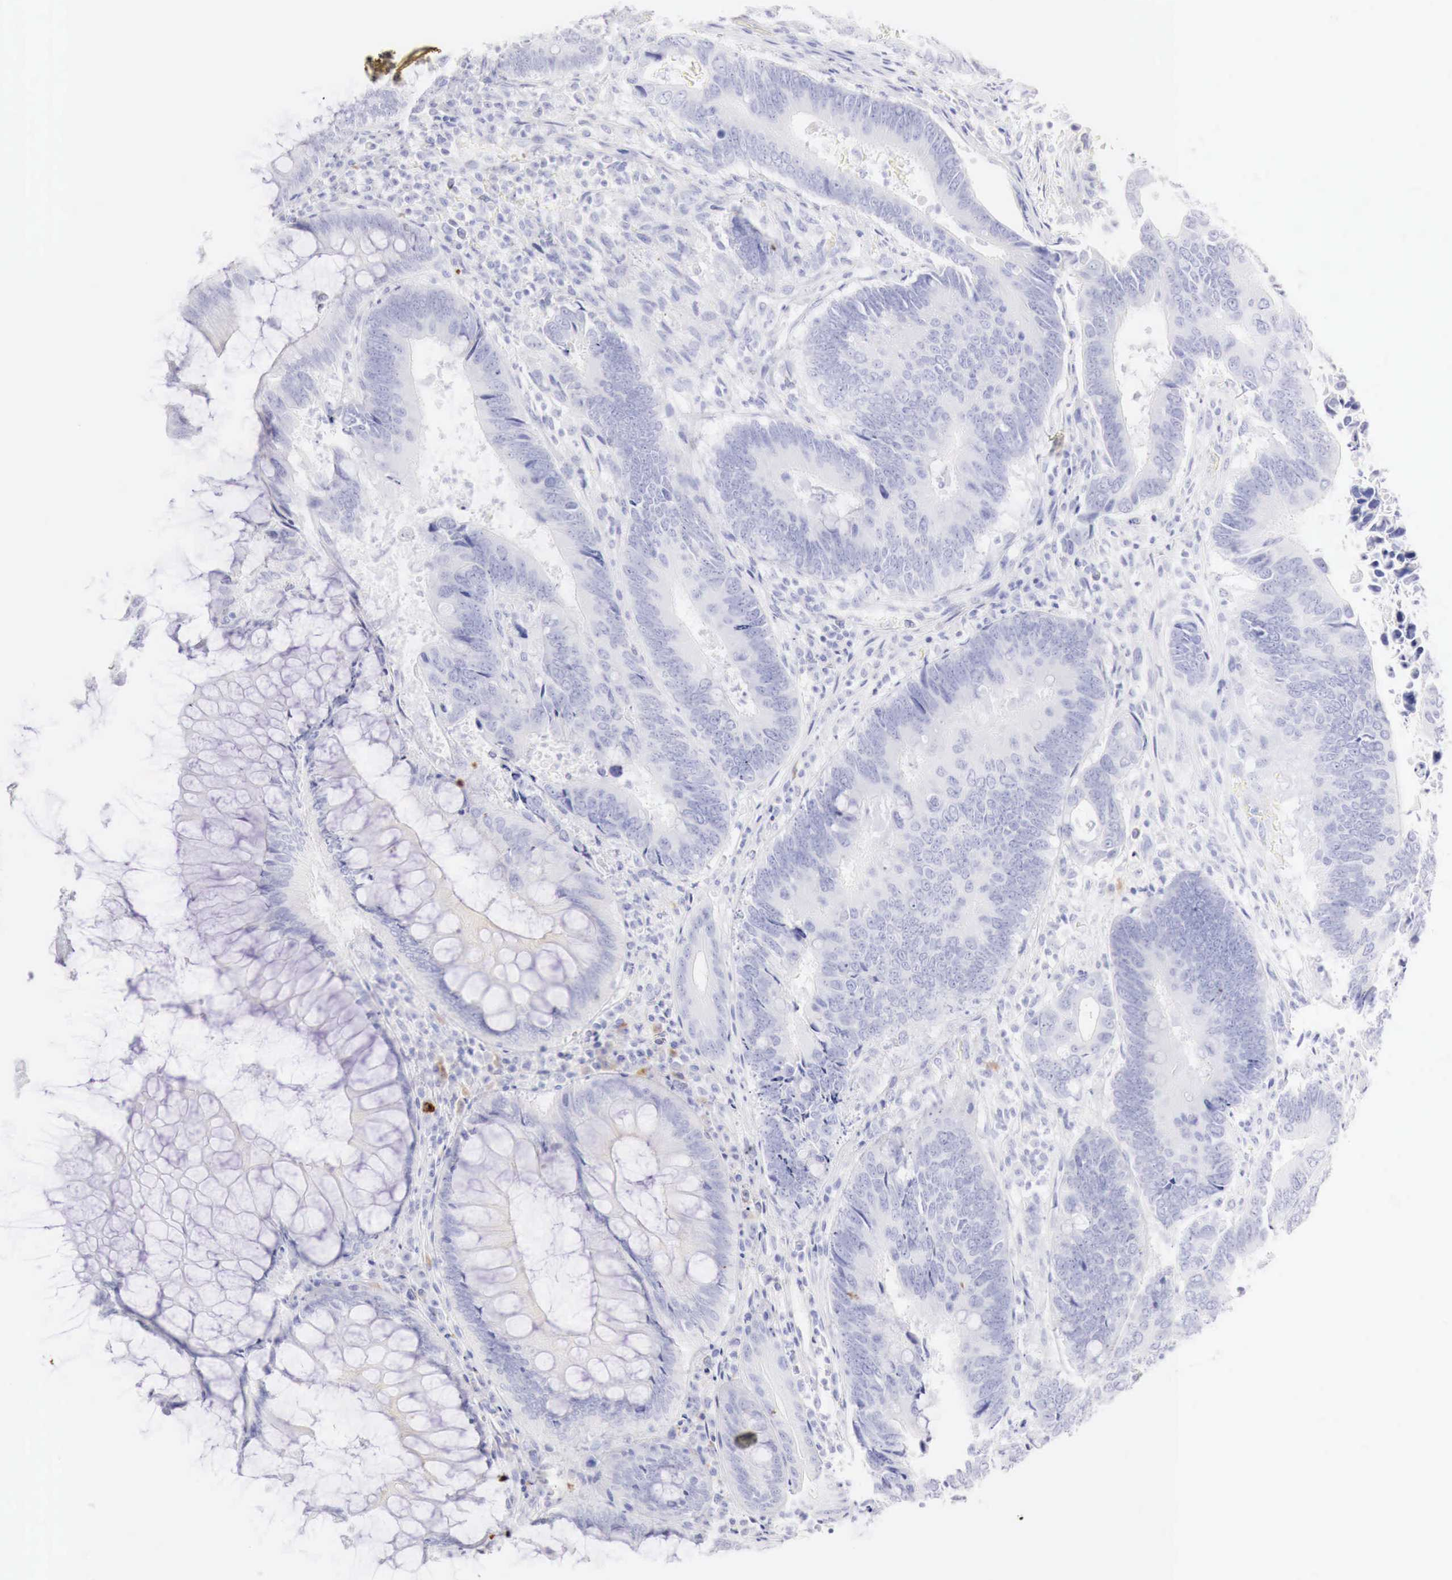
{"staining": {"intensity": "negative", "quantity": "none", "location": "none"}, "tissue": "colorectal cancer", "cell_type": "Tumor cells", "image_type": "cancer", "snomed": [{"axis": "morphology", "description": "Adenocarcinoma, NOS"}, {"axis": "topography", "description": "Colon"}], "caption": "Tumor cells show no significant staining in colorectal cancer (adenocarcinoma).", "gene": "INHA", "patient": {"sex": "male", "age": 49}}